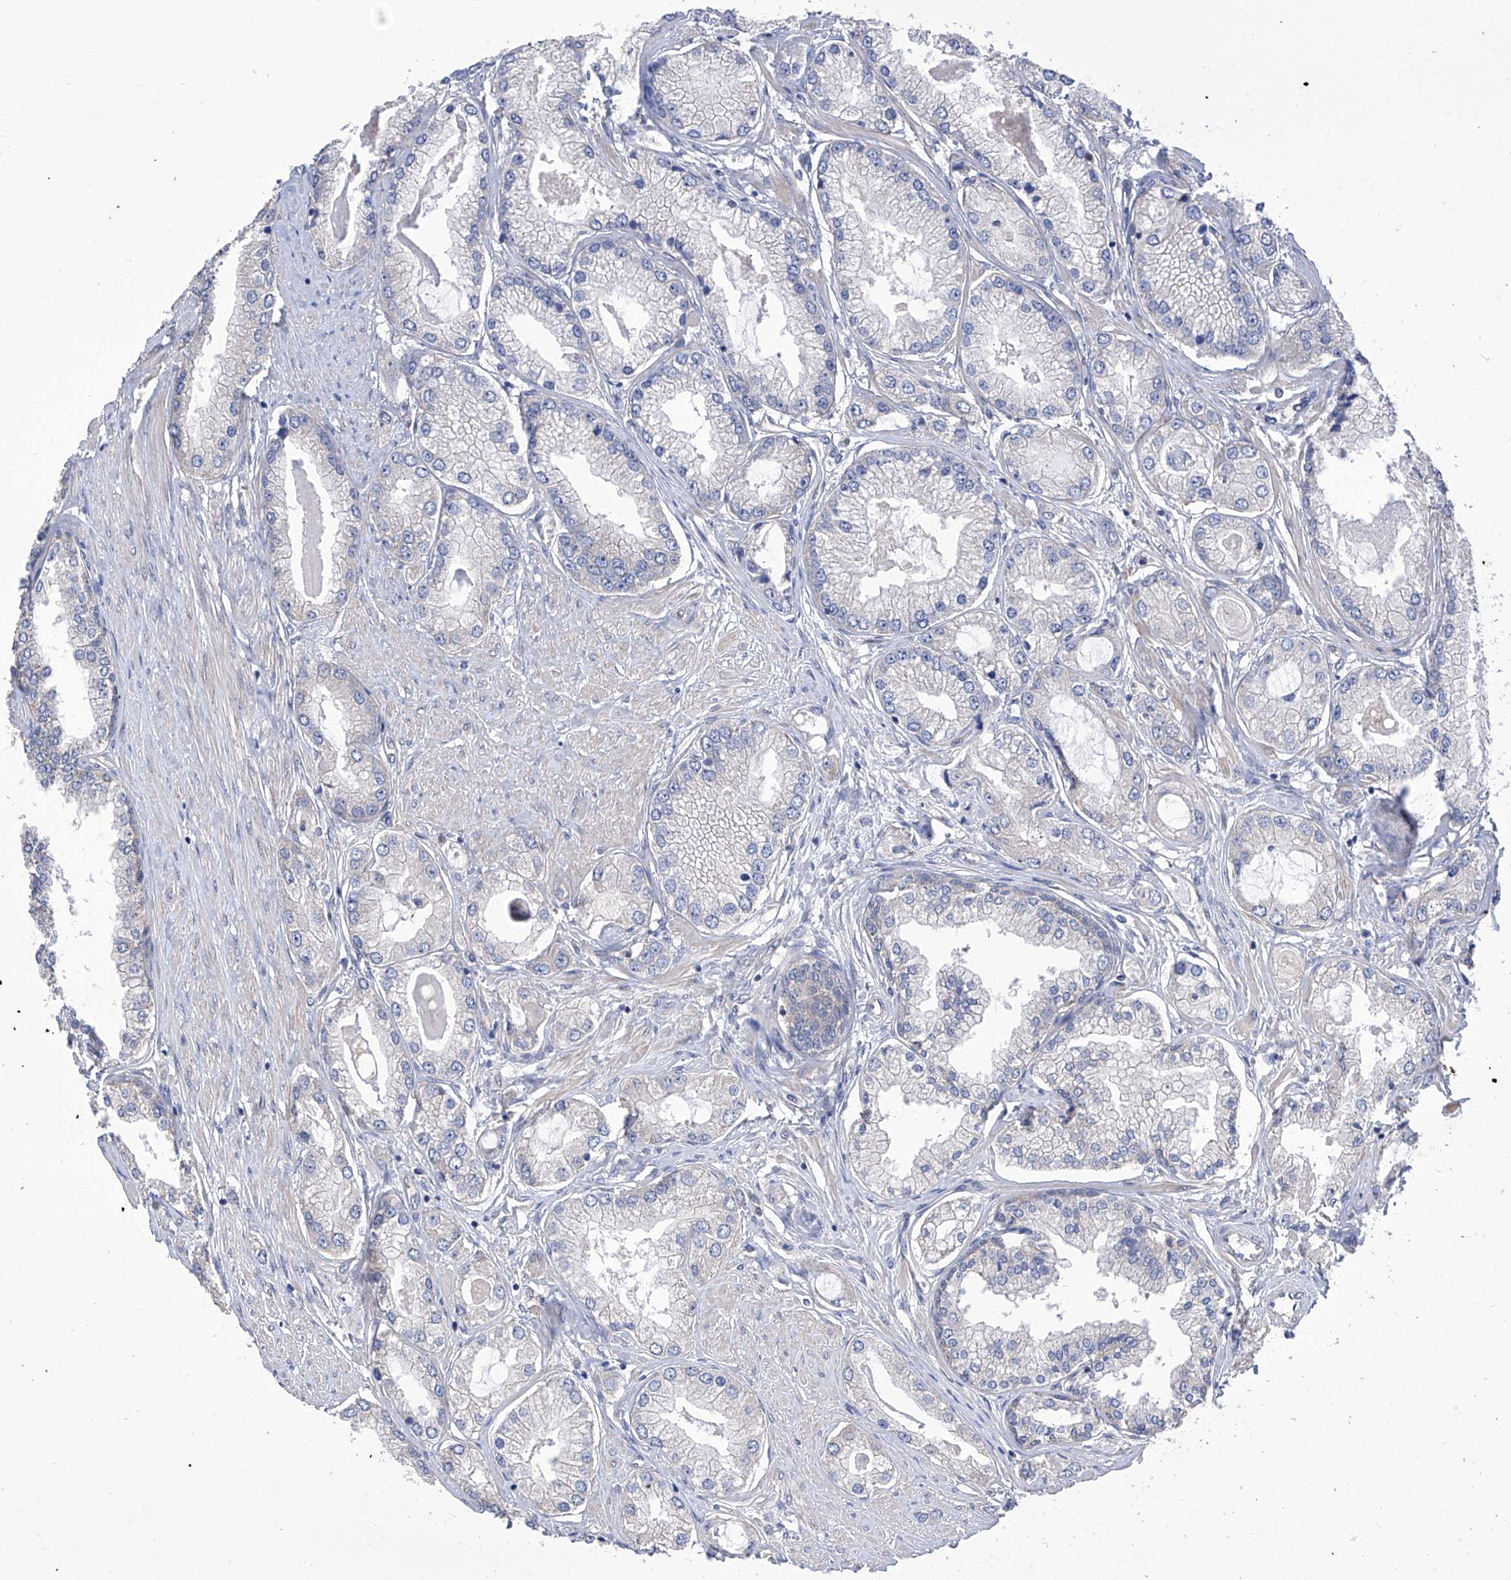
{"staining": {"intensity": "negative", "quantity": "none", "location": "none"}, "tissue": "prostate cancer", "cell_type": "Tumor cells", "image_type": "cancer", "snomed": [{"axis": "morphology", "description": "Adenocarcinoma, Low grade"}, {"axis": "topography", "description": "Prostate"}], "caption": "IHC of human prostate cancer (adenocarcinoma (low-grade)) reveals no positivity in tumor cells.", "gene": "TJAP1", "patient": {"sex": "male", "age": 62}}